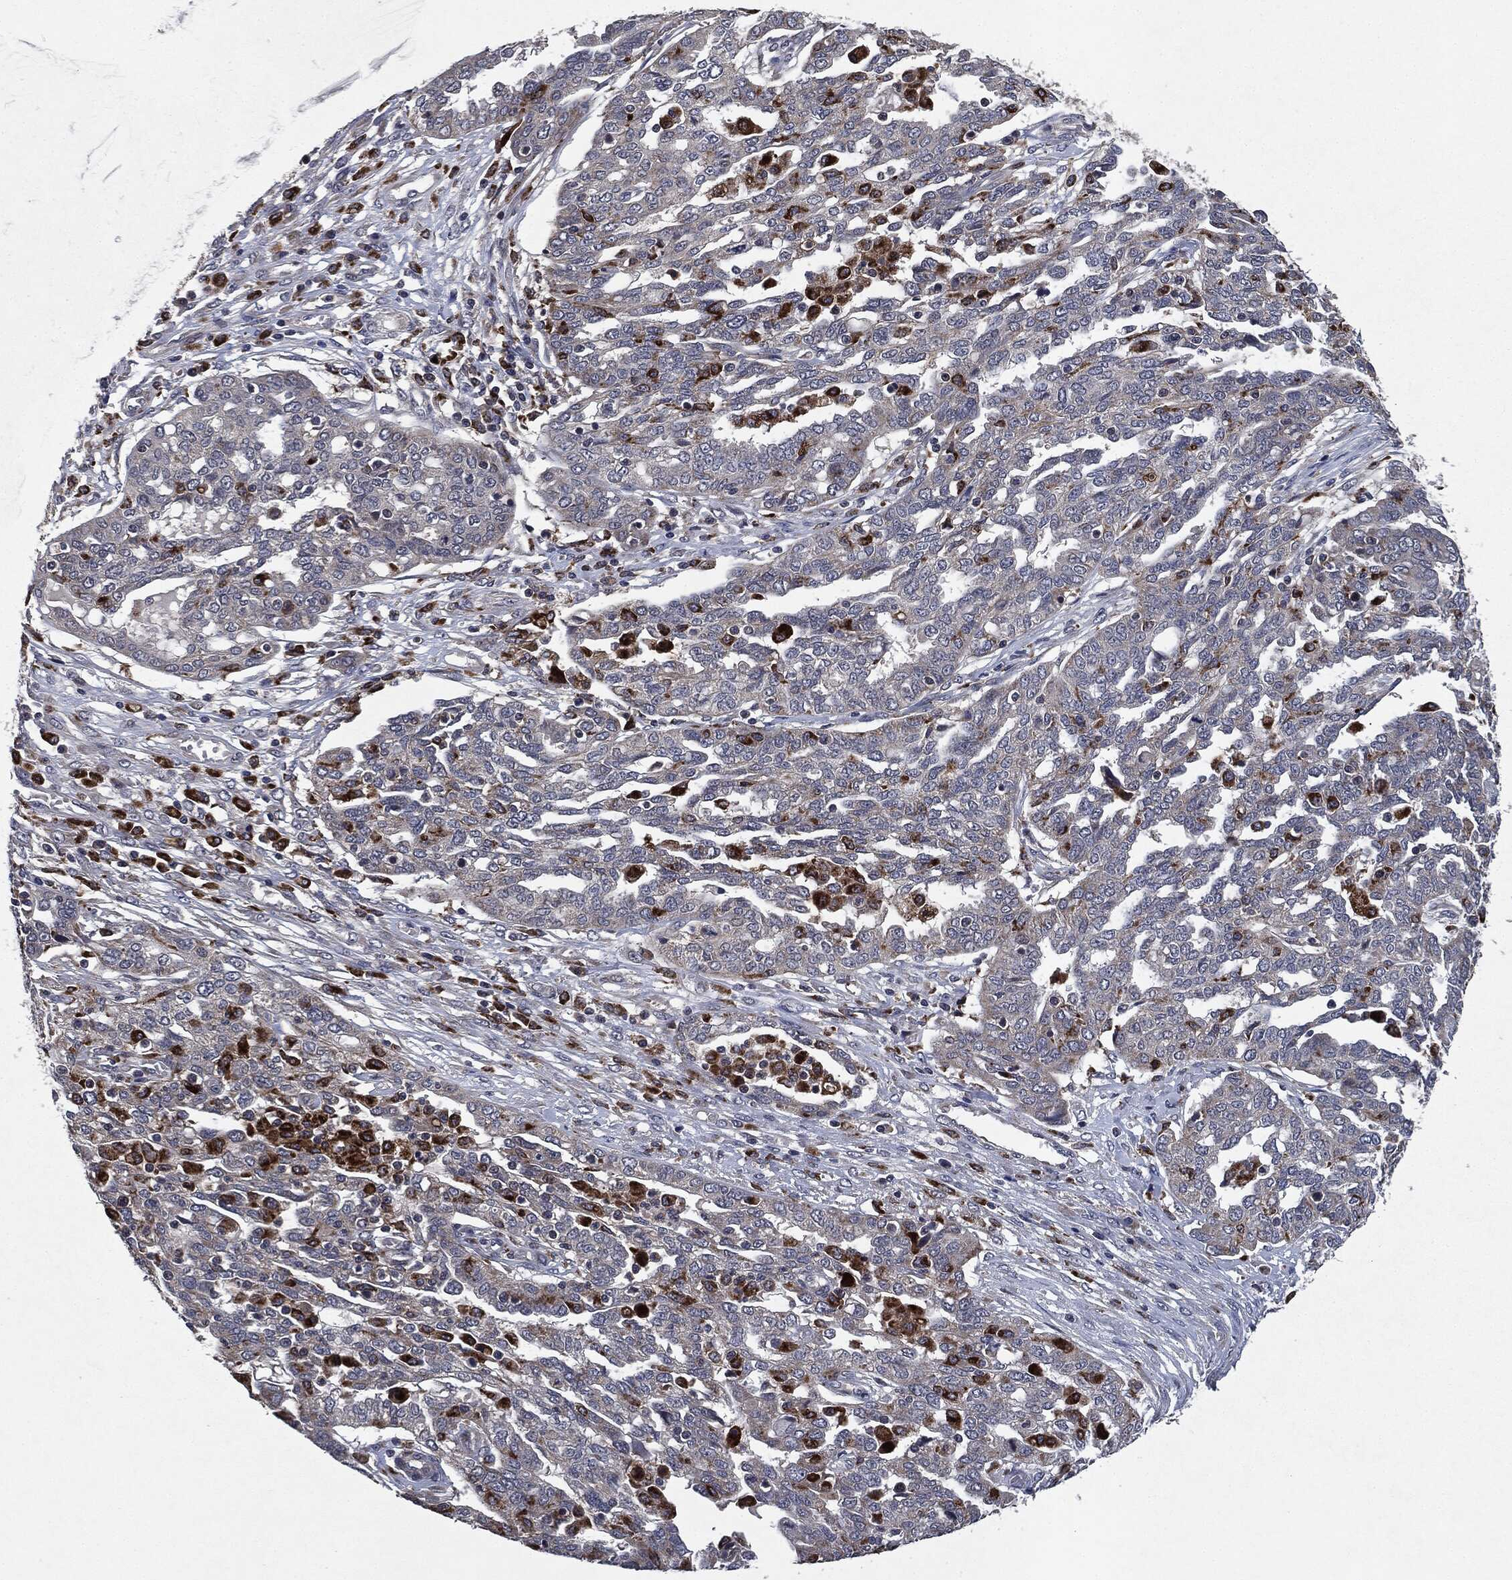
{"staining": {"intensity": "negative", "quantity": "none", "location": "none"}, "tissue": "ovarian cancer", "cell_type": "Tumor cells", "image_type": "cancer", "snomed": [{"axis": "morphology", "description": "Cystadenocarcinoma, serous, NOS"}, {"axis": "topography", "description": "Ovary"}], "caption": "Immunohistochemical staining of ovarian cancer (serous cystadenocarcinoma) reveals no significant staining in tumor cells.", "gene": "SLC31A2", "patient": {"sex": "female", "age": 67}}